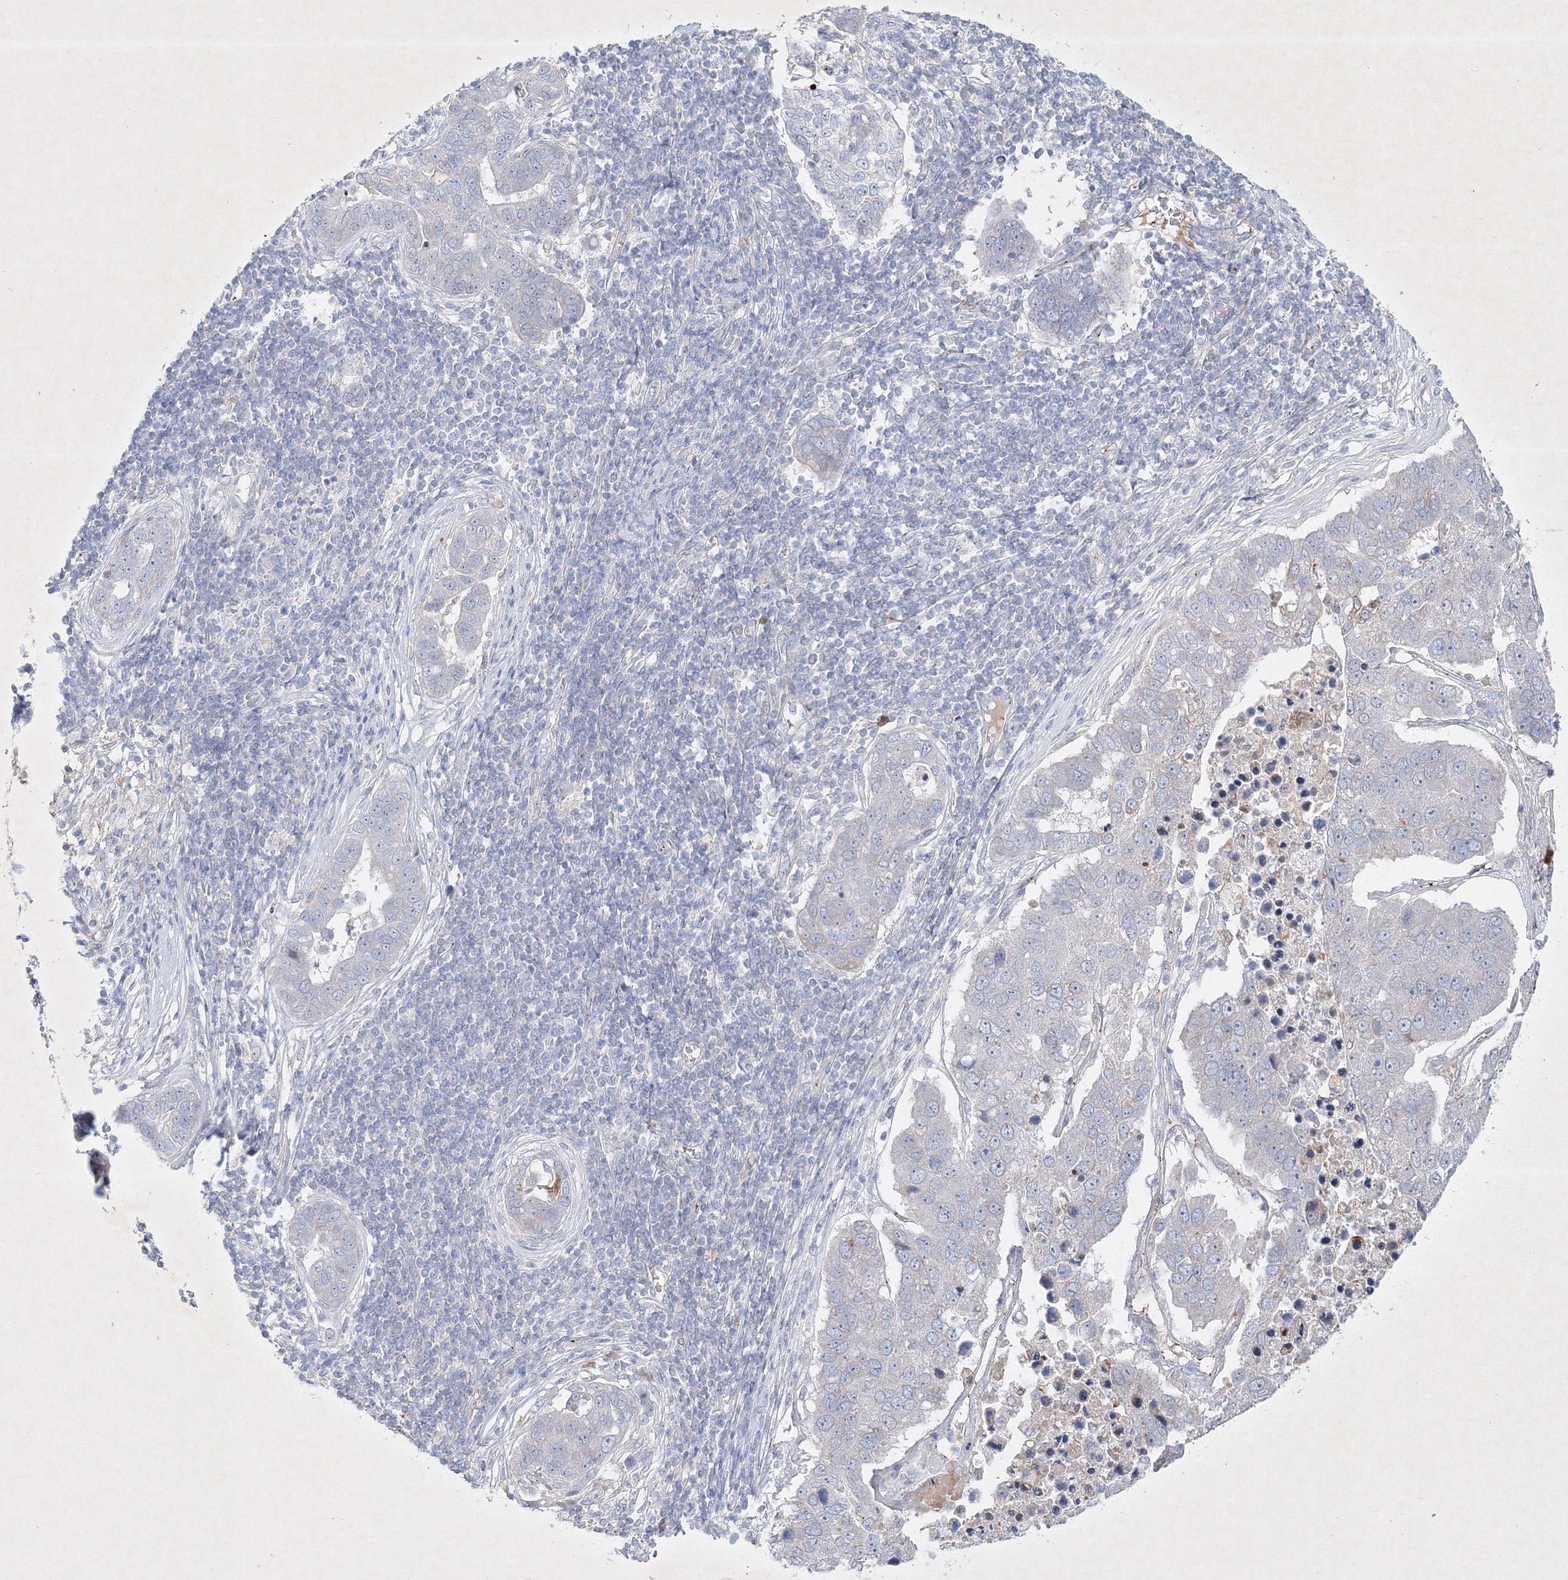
{"staining": {"intensity": "negative", "quantity": "none", "location": "none"}, "tissue": "pancreatic cancer", "cell_type": "Tumor cells", "image_type": "cancer", "snomed": [{"axis": "morphology", "description": "Adenocarcinoma, NOS"}, {"axis": "topography", "description": "Pancreas"}], "caption": "High magnification brightfield microscopy of adenocarcinoma (pancreatic) stained with DAB (brown) and counterstained with hematoxylin (blue): tumor cells show no significant expression.", "gene": "CXXC4", "patient": {"sex": "female", "age": 61}}